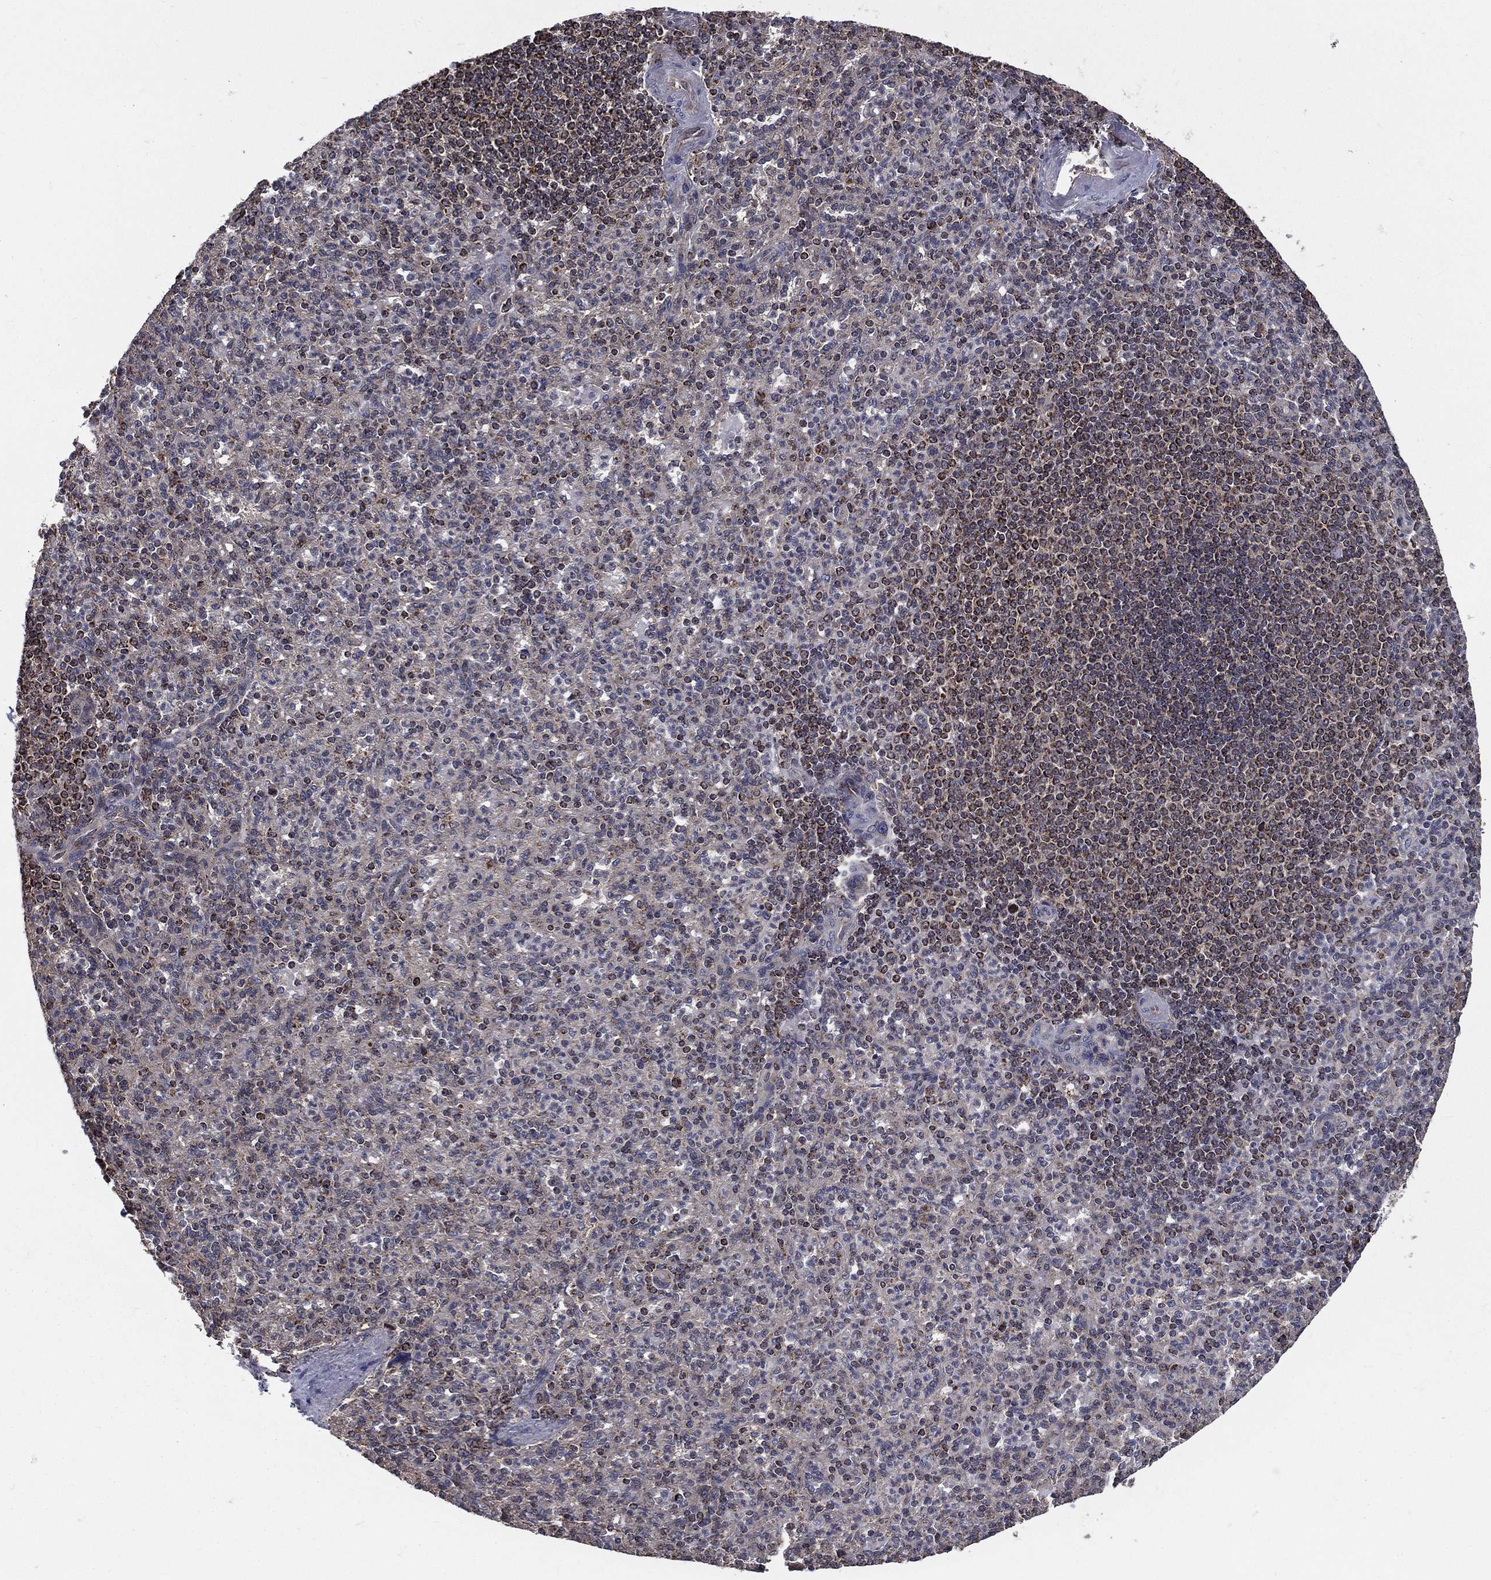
{"staining": {"intensity": "weak", "quantity": "<25%", "location": "cytoplasmic/membranous"}, "tissue": "spleen", "cell_type": "Cells in red pulp", "image_type": "normal", "snomed": [{"axis": "morphology", "description": "Normal tissue, NOS"}, {"axis": "topography", "description": "Spleen"}], "caption": "IHC image of benign spleen: human spleen stained with DAB demonstrates no significant protein staining in cells in red pulp.", "gene": "ENSG00000288684", "patient": {"sex": "female", "age": 74}}